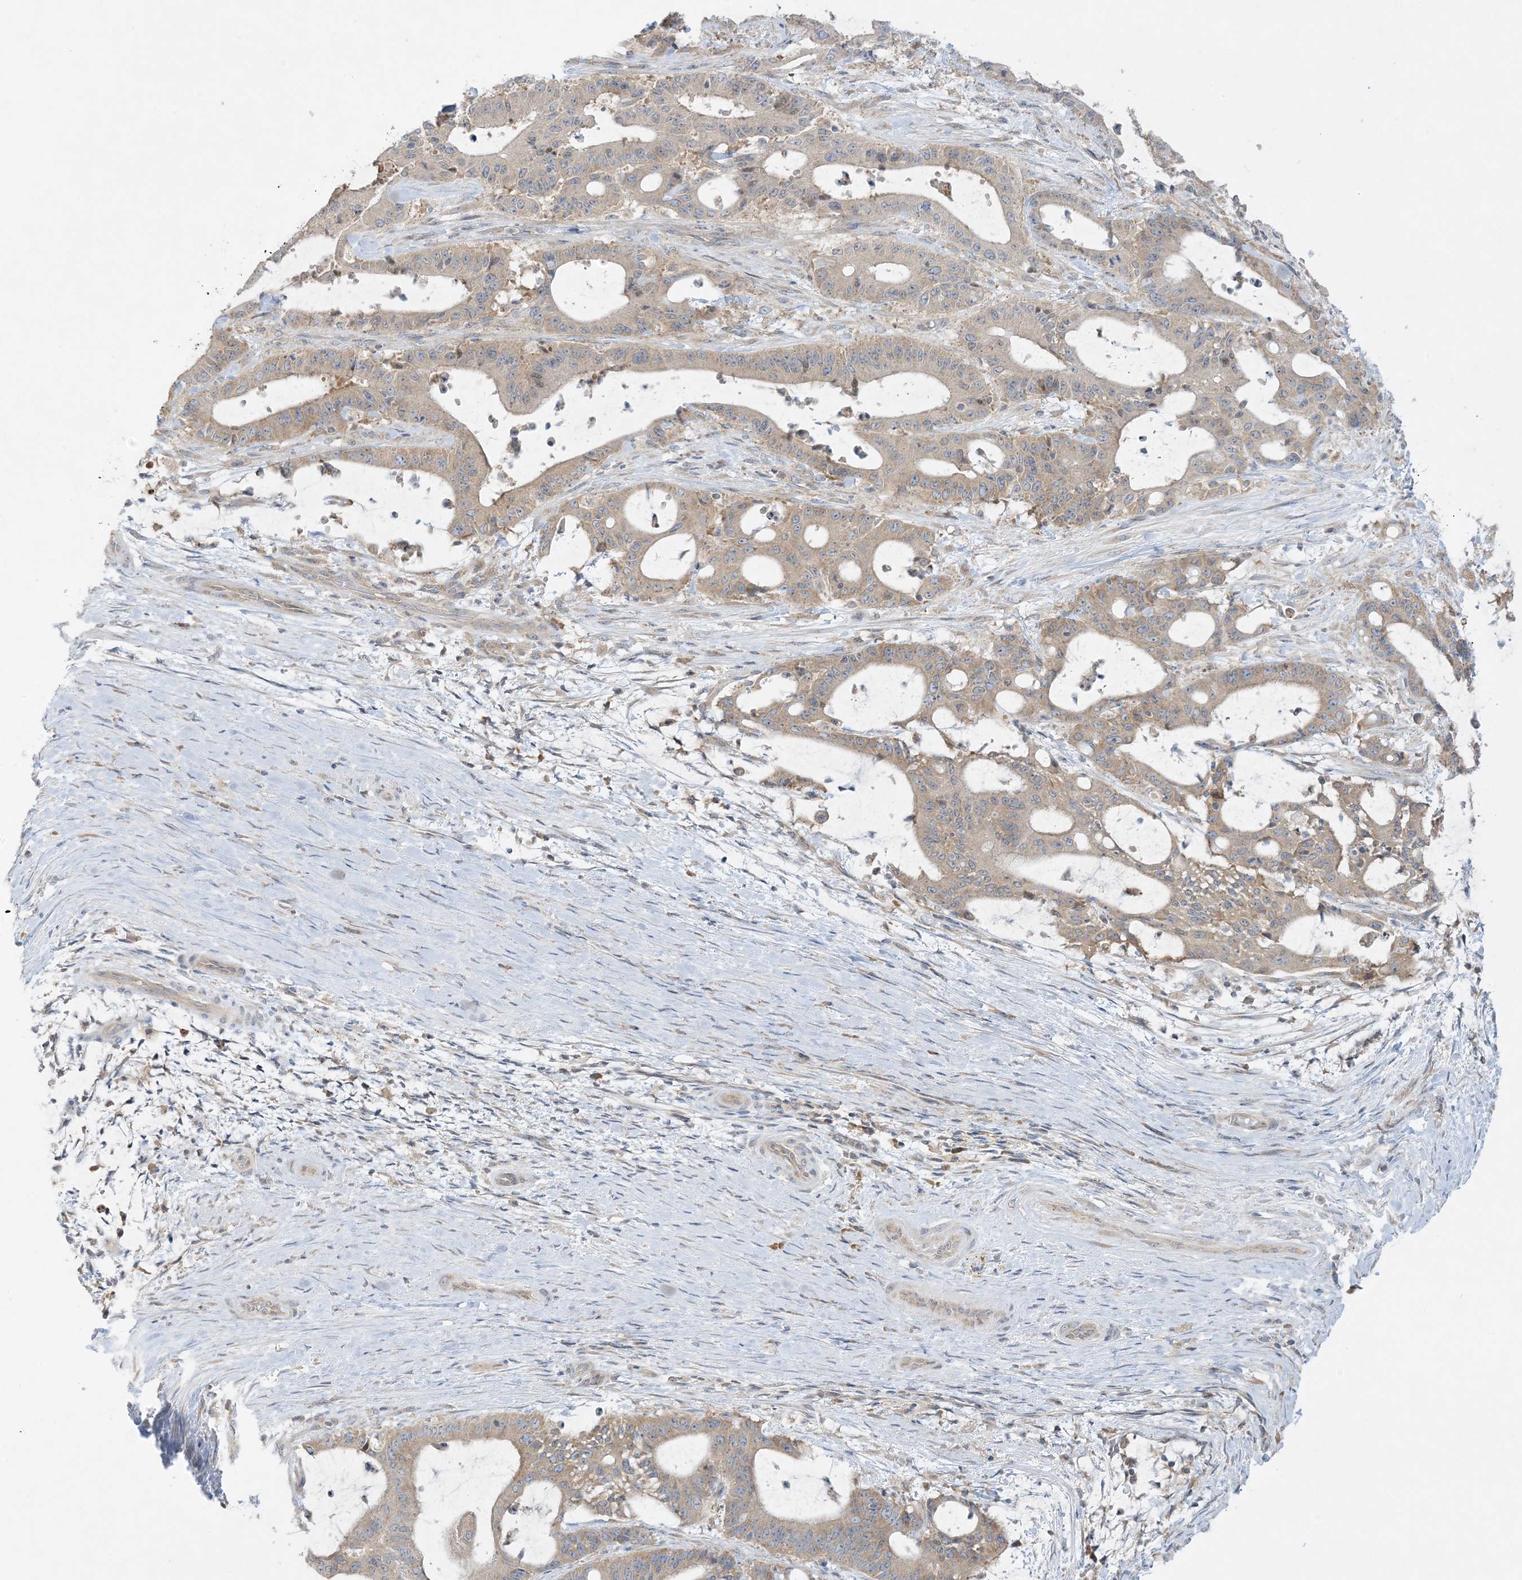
{"staining": {"intensity": "weak", "quantity": ">75%", "location": "cytoplasmic/membranous"}, "tissue": "liver cancer", "cell_type": "Tumor cells", "image_type": "cancer", "snomed": [{"axis": "morphology", "description": "Normal tissue, NOS"}, {"axis": "morphology", "description": "Cholangiocarcinoma"}, {"axis": "topography", "description": "Liver"}, {"axis": "topography", "description": "Peripheral nerve tissue"}], "caption": "The image demonstrates a brown stain indicating the presence of a protein in the cytoplasmic/membranous of tumor cells in cholangiocarcinoma (liver).", "gene": "RPP40", "patient": {"sex": "female", "age": 73}}